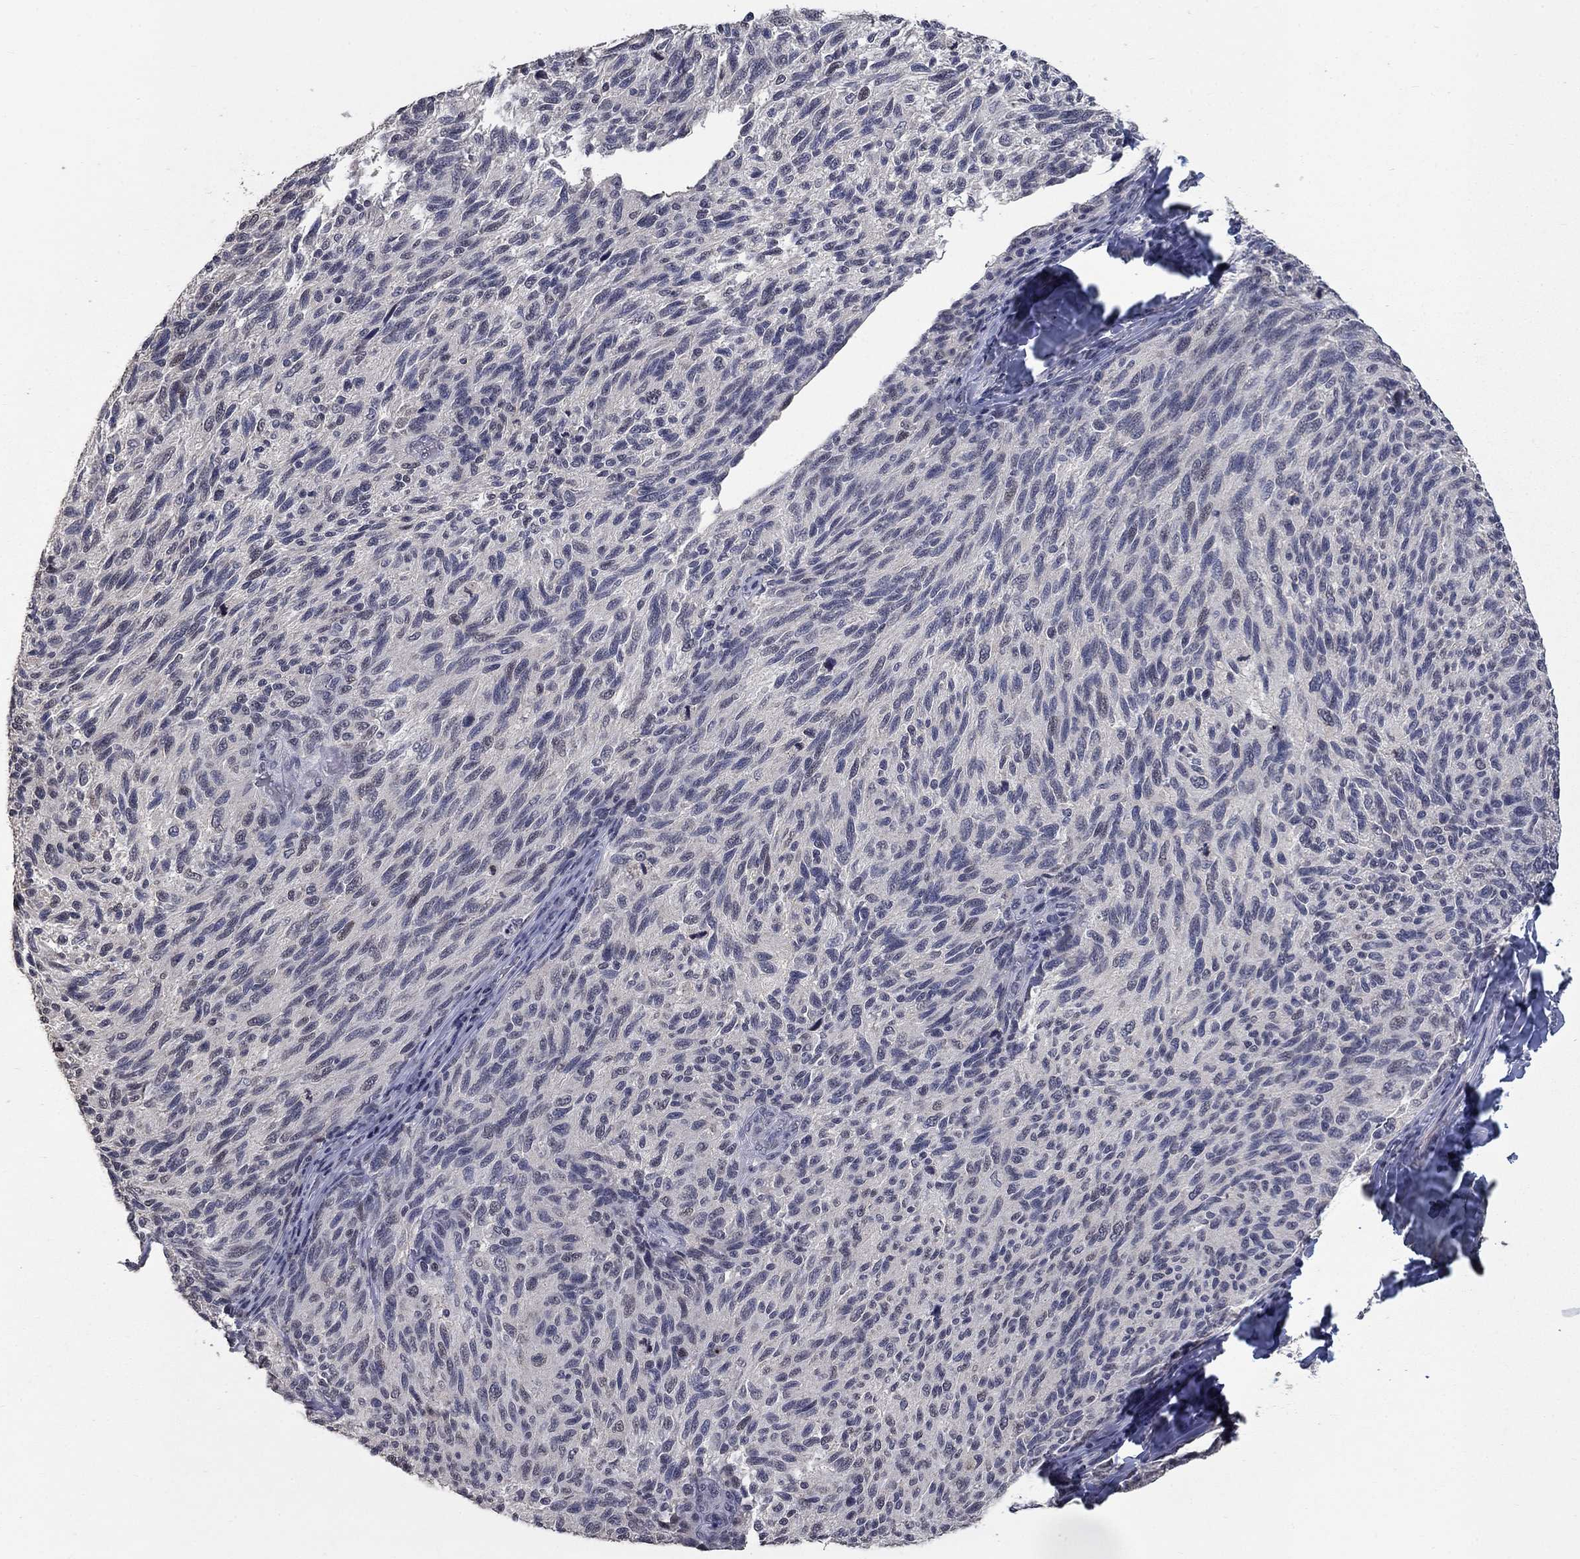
{"staining": {"intensity": "negative", "quantity": "none", "location": "none"}, "tissue": "melanoma", "cell_type": "Tumor cells", "image_type": "cancer", "snomed": [{"axis": "morphology", "description": "Malignant melanoma, NOS"}, {"axis": "topography", "description": "Skin"}], "caption": "There is no significant staining in tumor cells of melanoma. (IHC, brightfield microscopy, high magnification).", "gene": "SPATA33", "patient": {"sex": "female", "age": 73}}